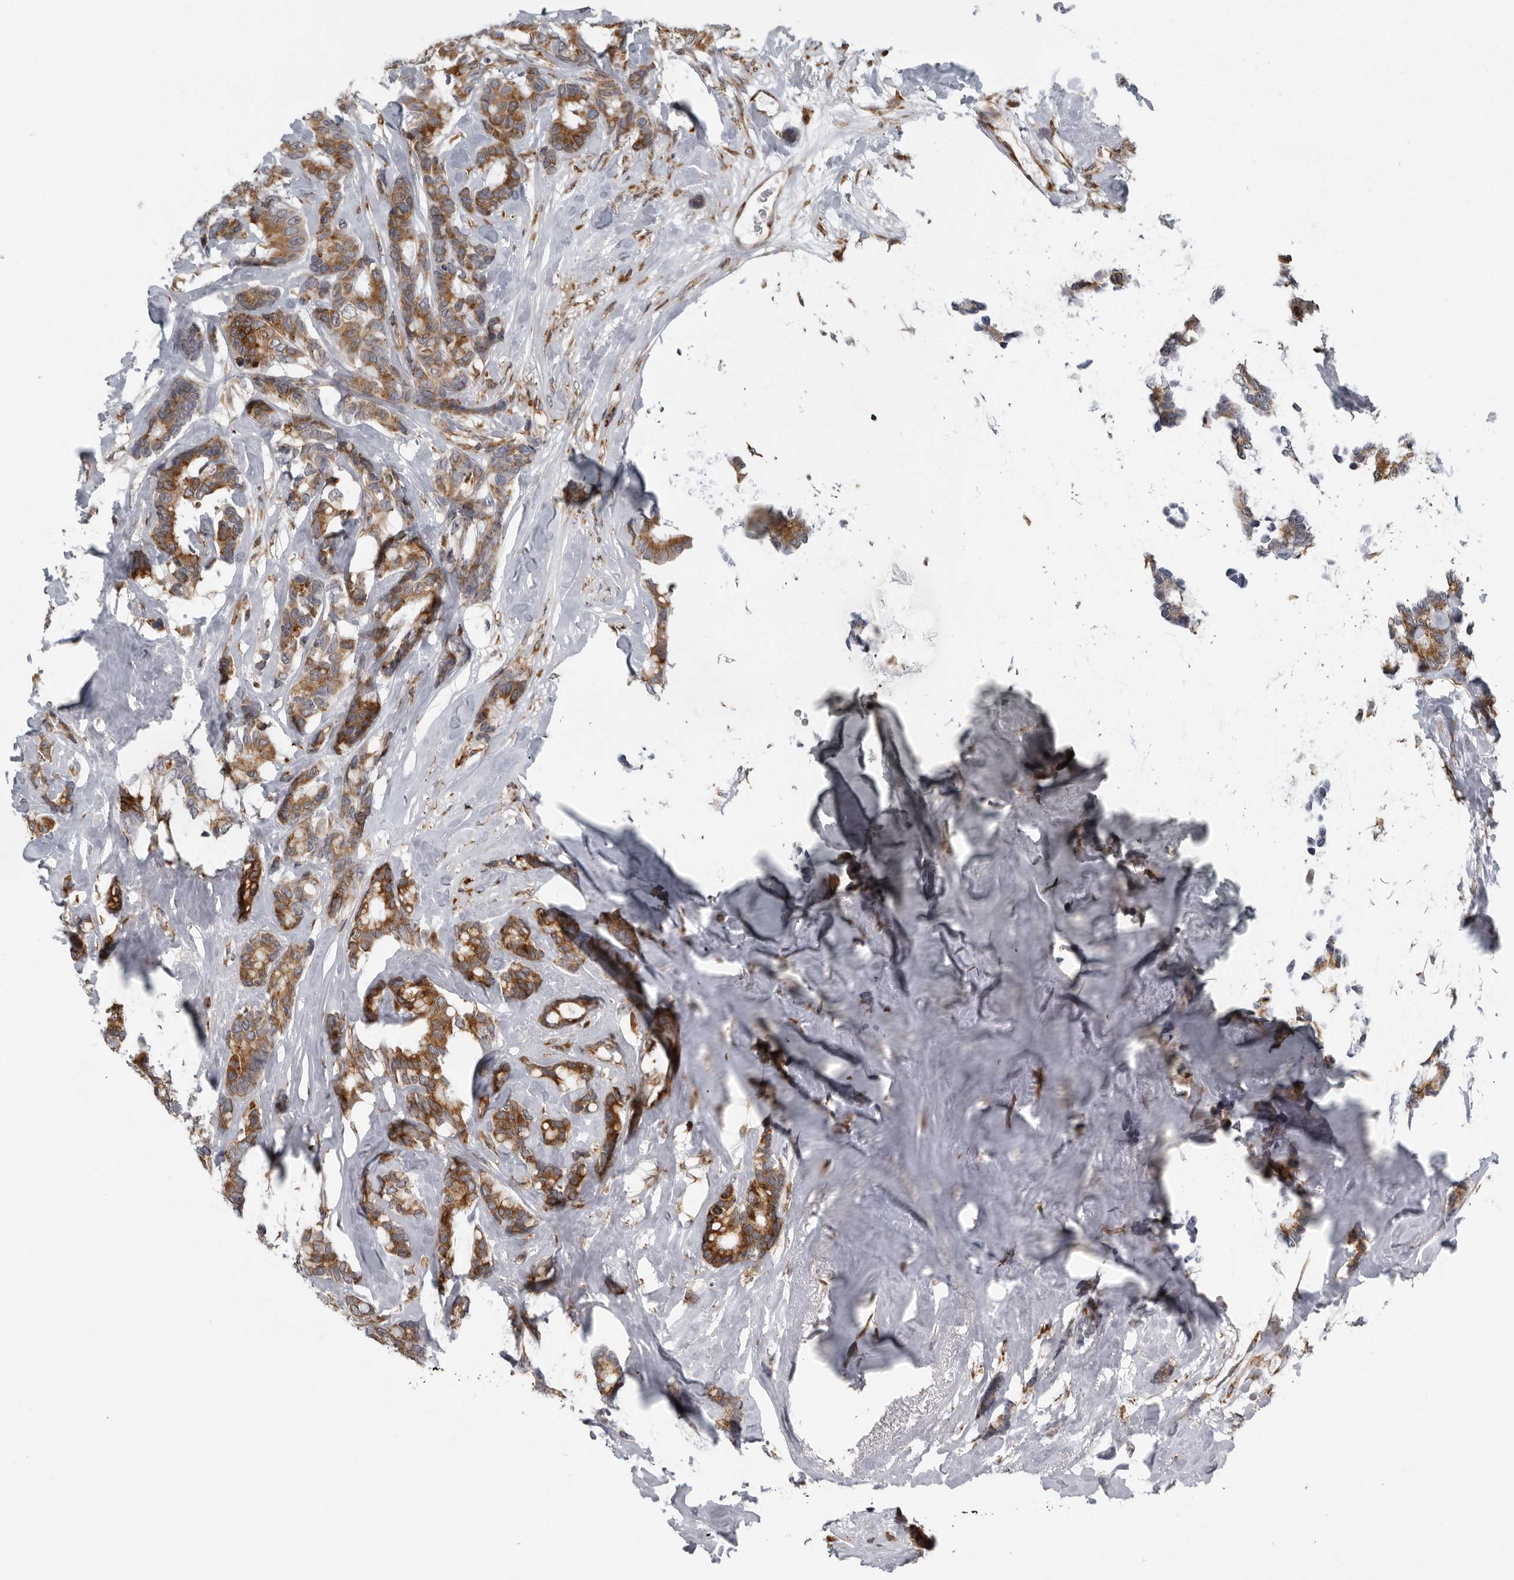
{"staining": {"intensity": "strong", "quantity": ">75%", "location": "cytoplasmic/membranous"}, "tissue": "breast cancer", "cell_type": "Tumor cells", "image_type": "cancer", "snomed": [{"axis": "morphology", "description": "Duct carcinoma"}, {"axis": "topography", "description": "Breast"}], "caption": "Immunohistochemical staining of human breast cancer exhibits high levels of strong cytoplasmic/membranous protein positivity in about >75% of tumor cells.", "gene": "ALPK2", "patient": {"sex": "female", "age": 87}}